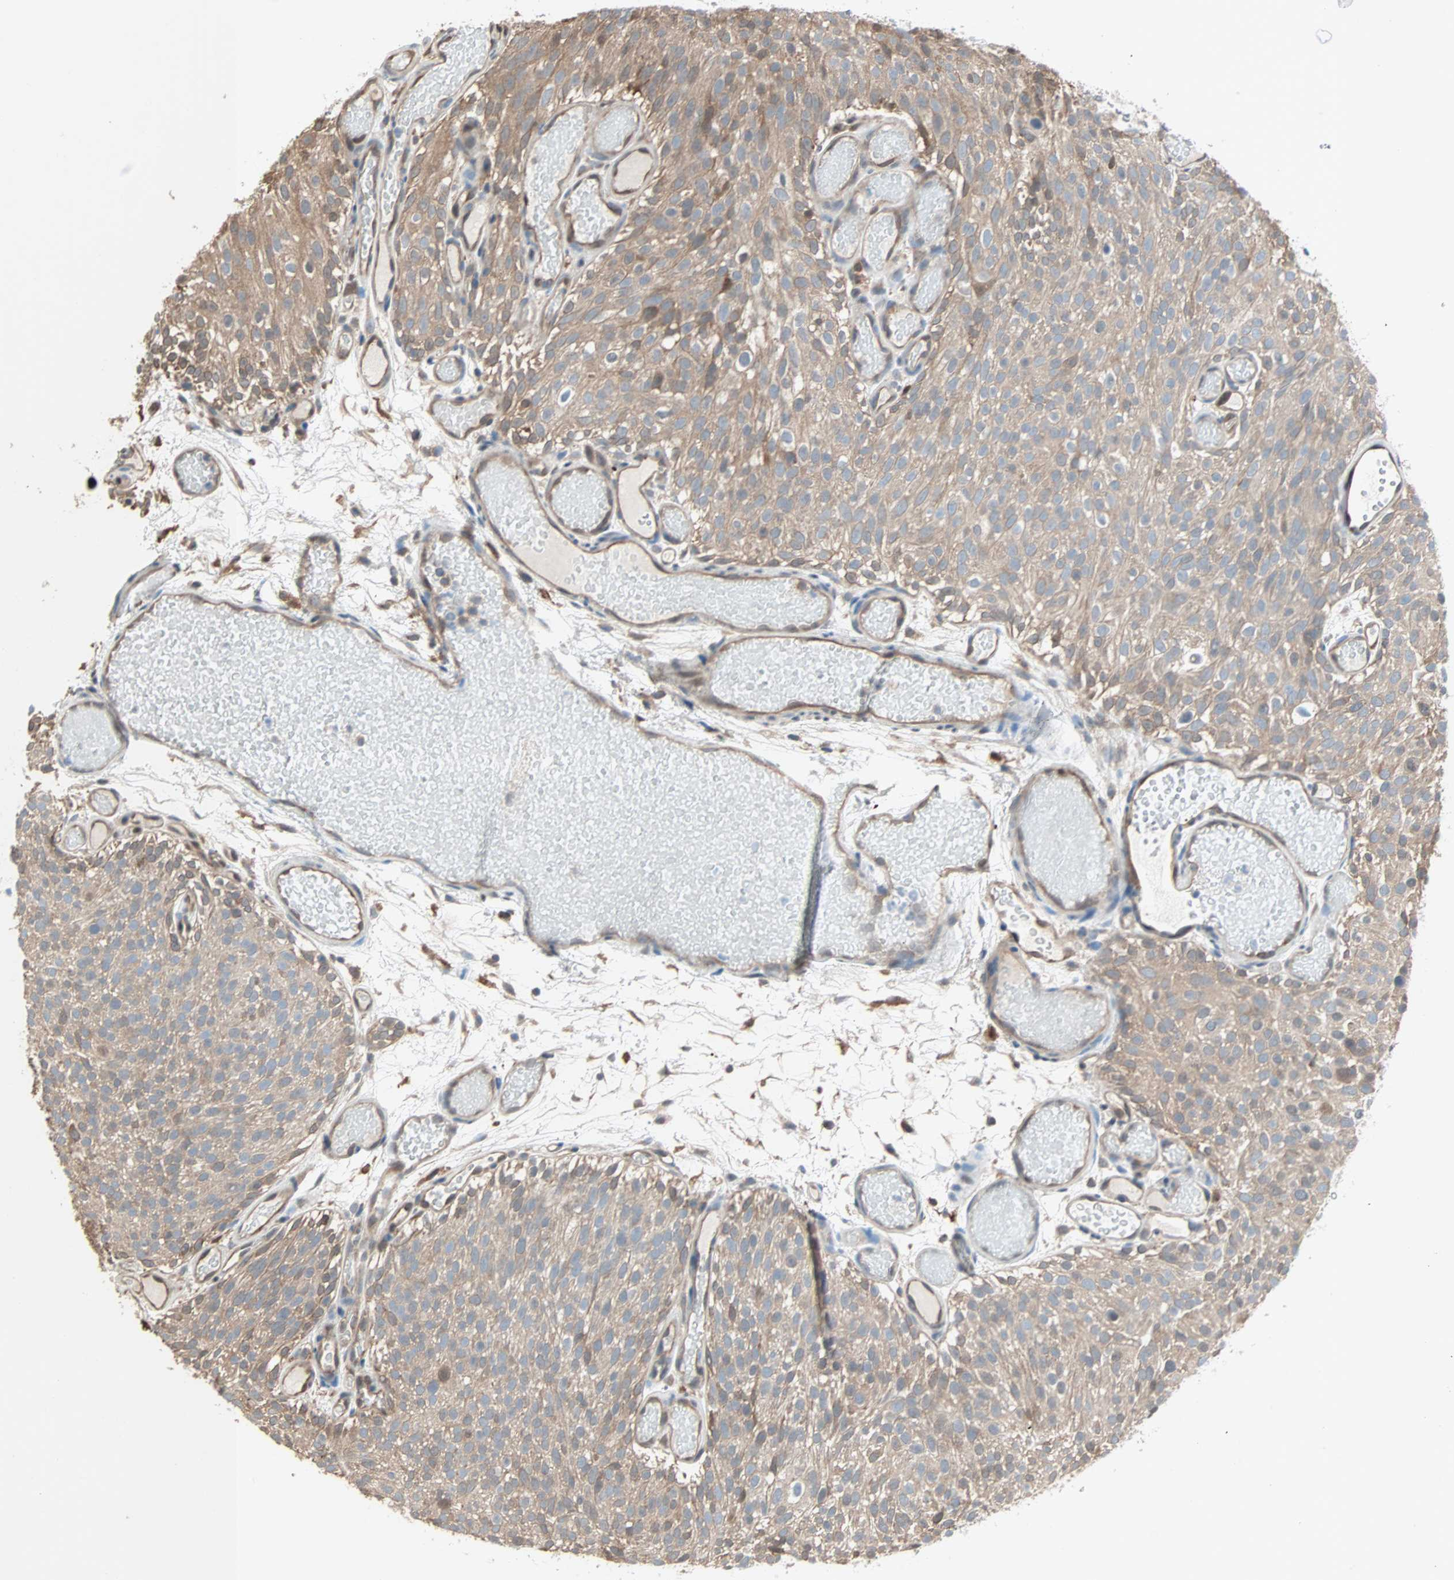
{"staining": {"intensity": "moderate", "quantity": ">75%", "location": "cytoplasmic/membranous"}, "tissue": "urothelial cancer", "cell_type": "Tumor cells", "image_type": "cancer", "snomed": [{"axis": "morphology", "description": "Urothelial carcinoma, Low grade"}, {"axis": "topography", "description": "Urinary bladder"}], "caption": "High-magnification brightfield microscopy of urothelial cancer stained with DAB (brown) and counterstained with hematoxylin (blue). tumor cells exhibit moderate cytoplasmic/membranous positivity is identified in approximately>75% of cells.", "gene": "PRDX1", "patient": {"sex": "male", "age": 78}}